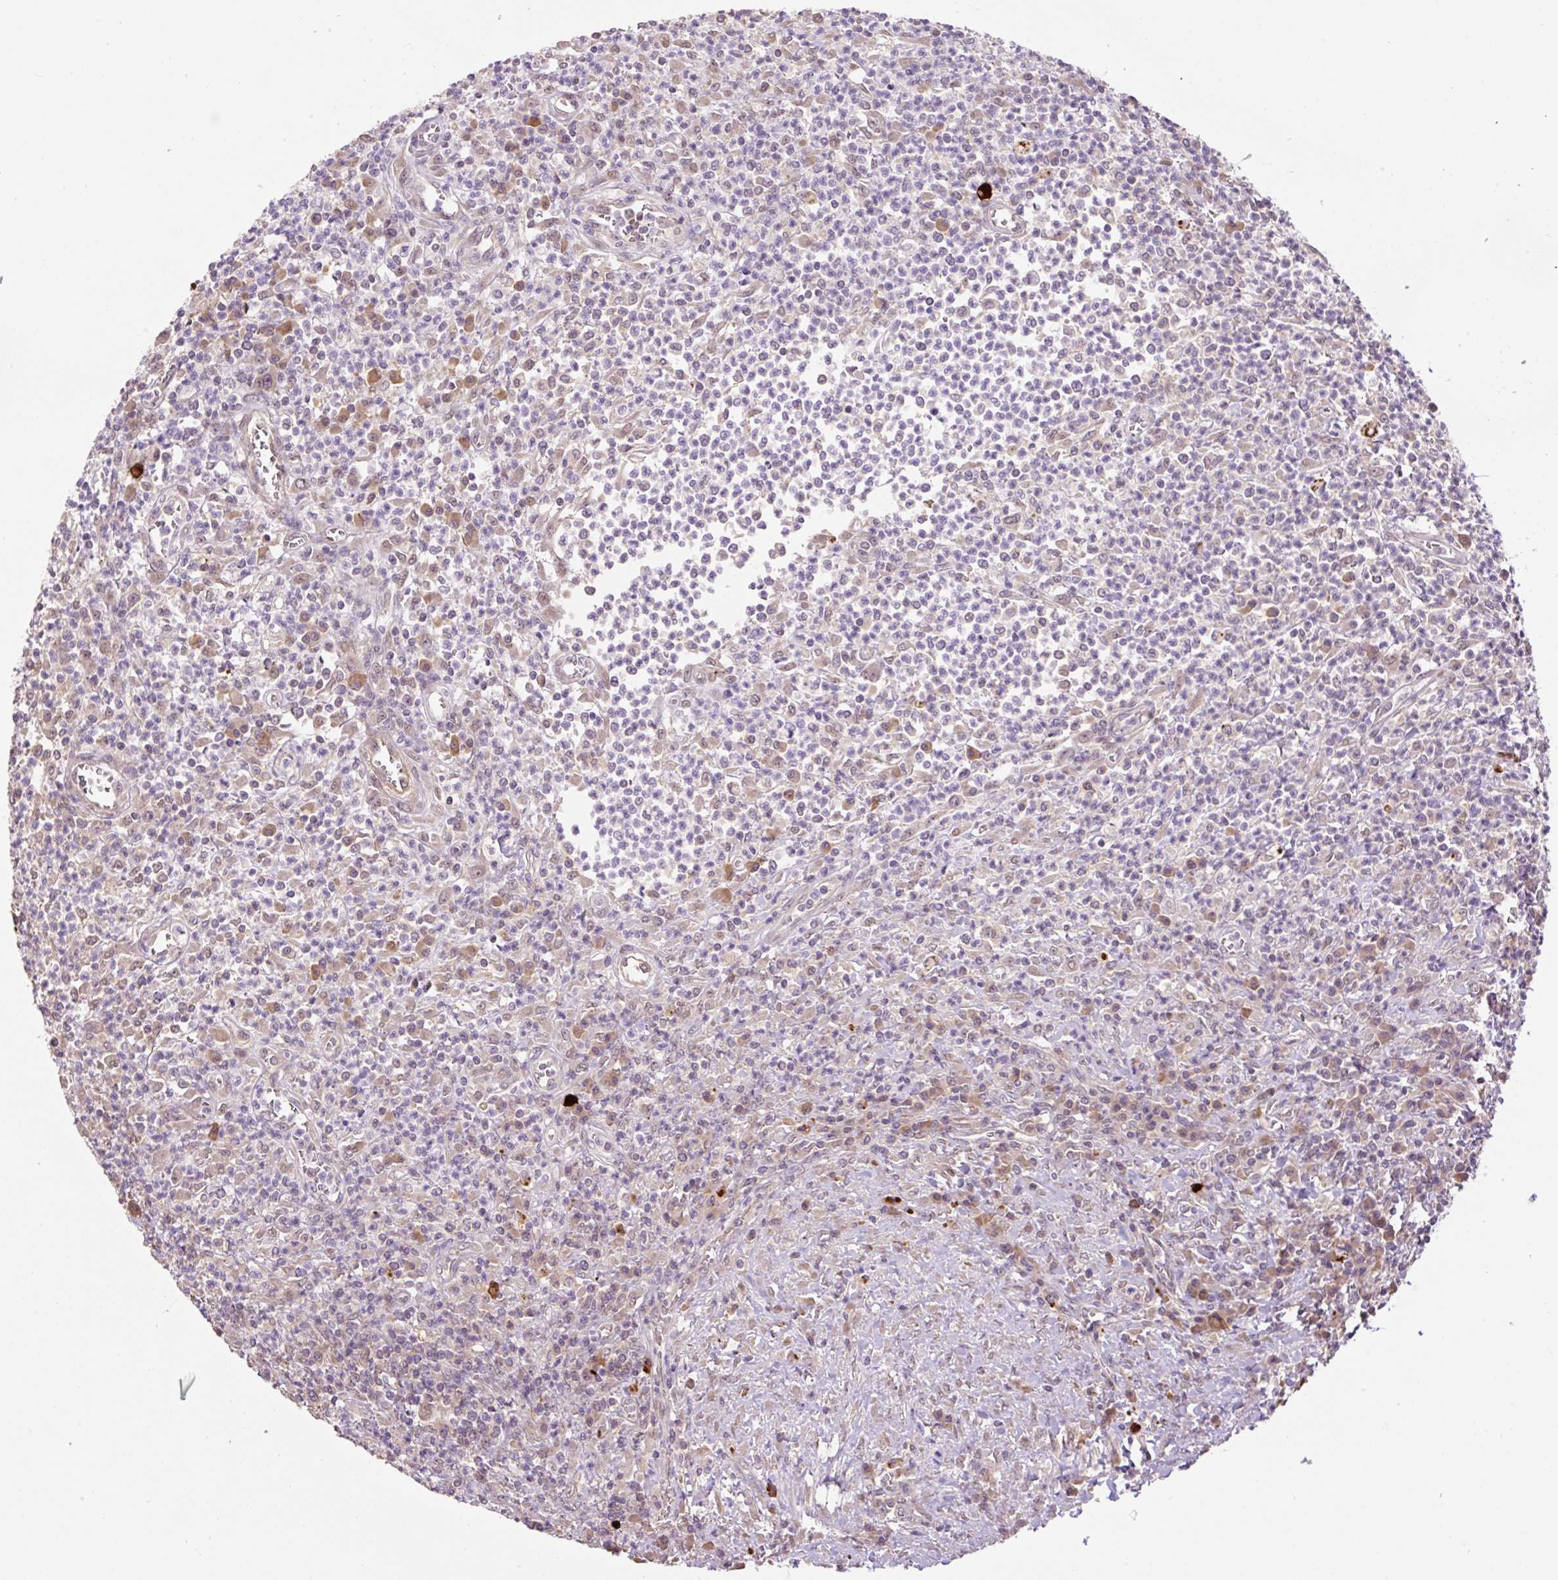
{"staining": {"intensity": "negative", "quantity": "none", "location": "none"}, "tissue": "colorectal cancer", "cell_type": "Tumor cells", "image_type": "cancer", "snomed": [{"axis": "morphology", "description": "Adenocarcinoma, NOS"}, {"axis": "topography", "description": "Colon"}], "caption": "Immunohistochemistry (IHC) photomicrograph of adenocarcinoma (colorectal) stained for a protein (brown), which reveals no expression in tumor cells. (Brightfield microscopy of DAB (3,3'-diaminobenzidine) immunohistochemistry (IHC) at high magnification).", "gene": "HABP4", "patient": {"sex": "male", "age": 67}}